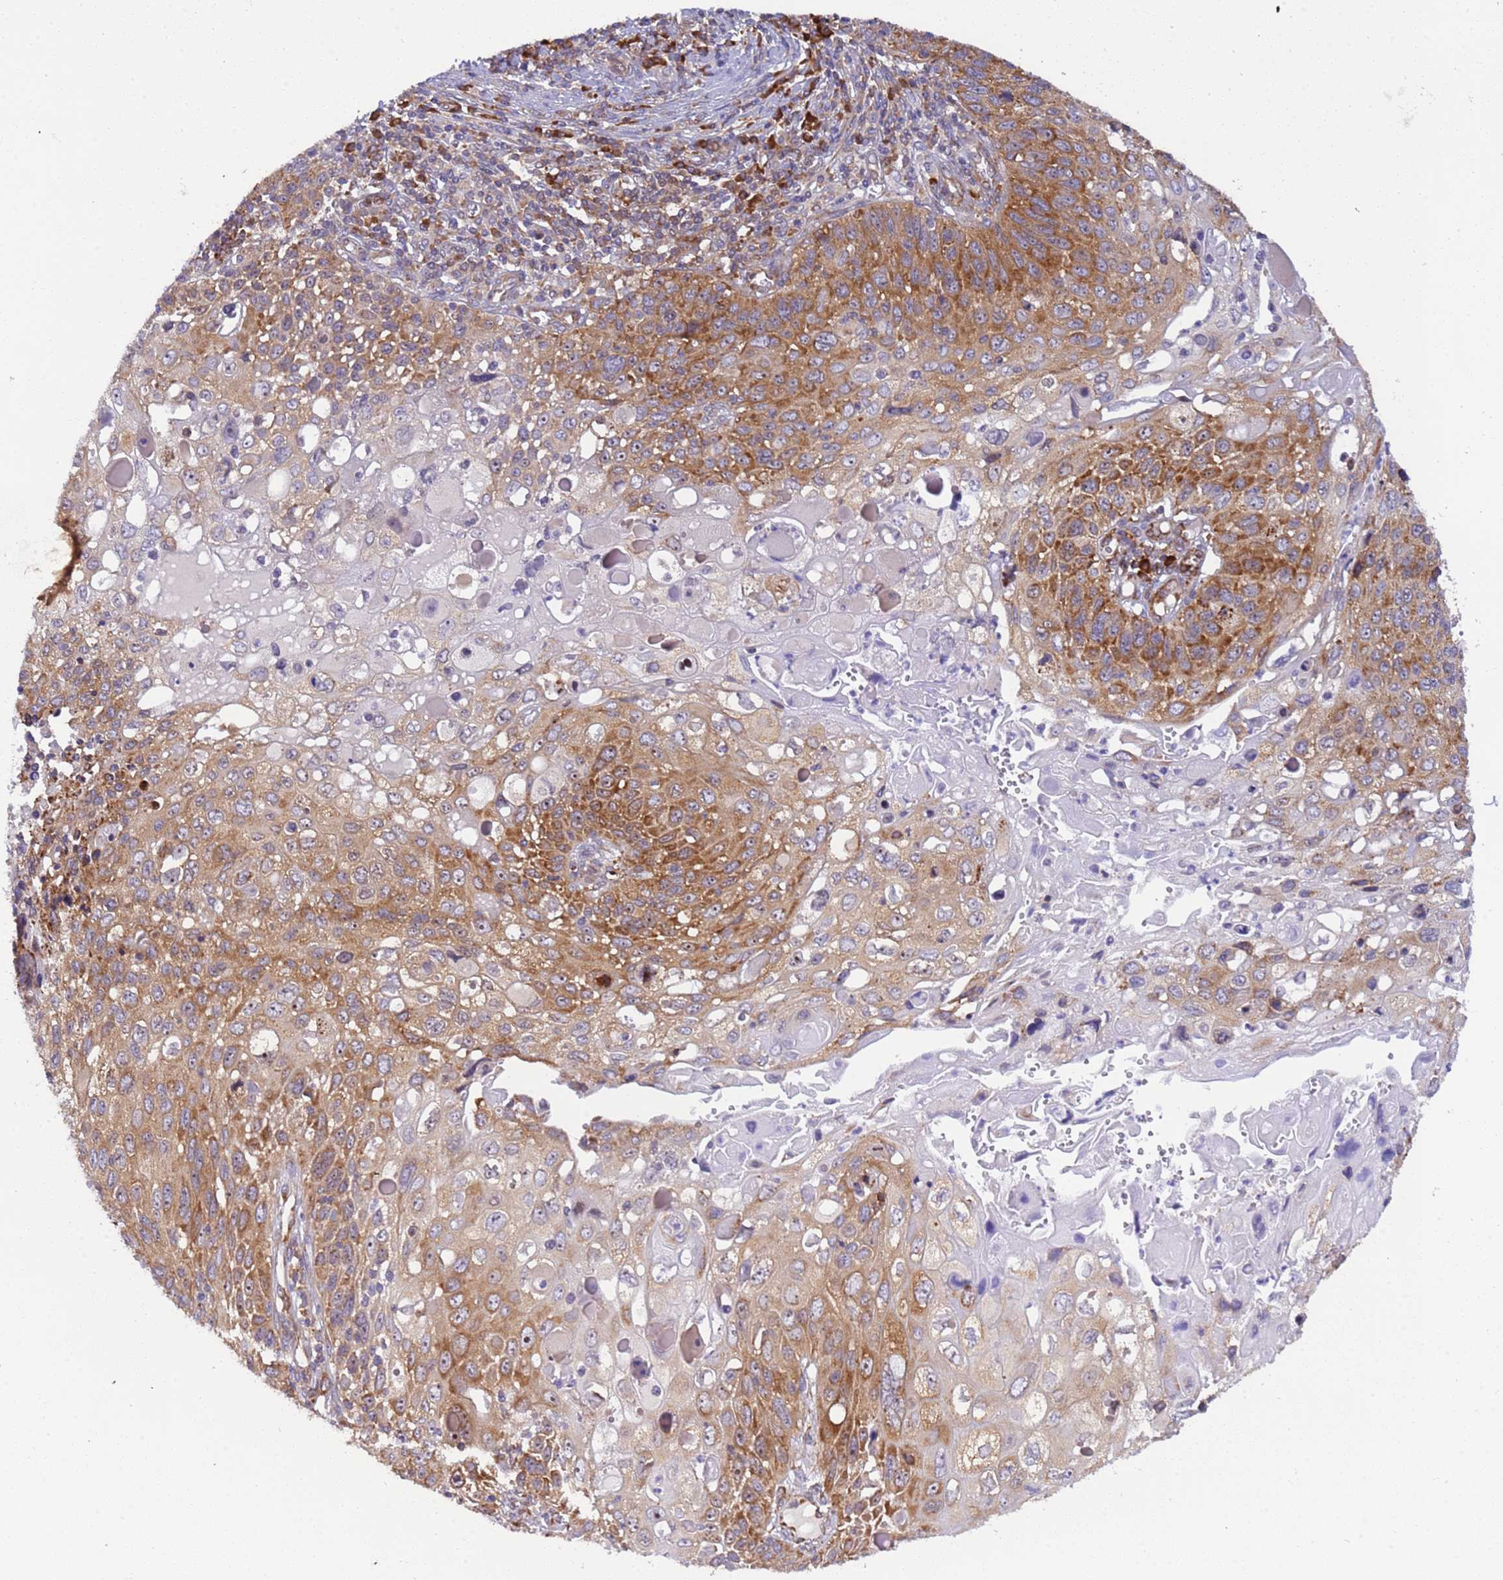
{"staining": {"intensity": "moderate", "quantity": ">75%", "location": "cytoplasmic/membranous"}, "tissue": "cervical cancer", "cell_type": "Tumor cells", "image_type": "cancer", "snomed": [{"axis": "morphology", "description": "Squamous cell carcinoma, NOS"}, {"axis": "topography", "description": "Cervix"}], "caption": "This is a micrograph of IHC staining of cervical cancer (squamous cell carcinoma), which shows moderate expression in the cytoplasmic/membranous of tumor cells.", "gene": "RPL36", "patient": {"sex": "female", "age": 70}}